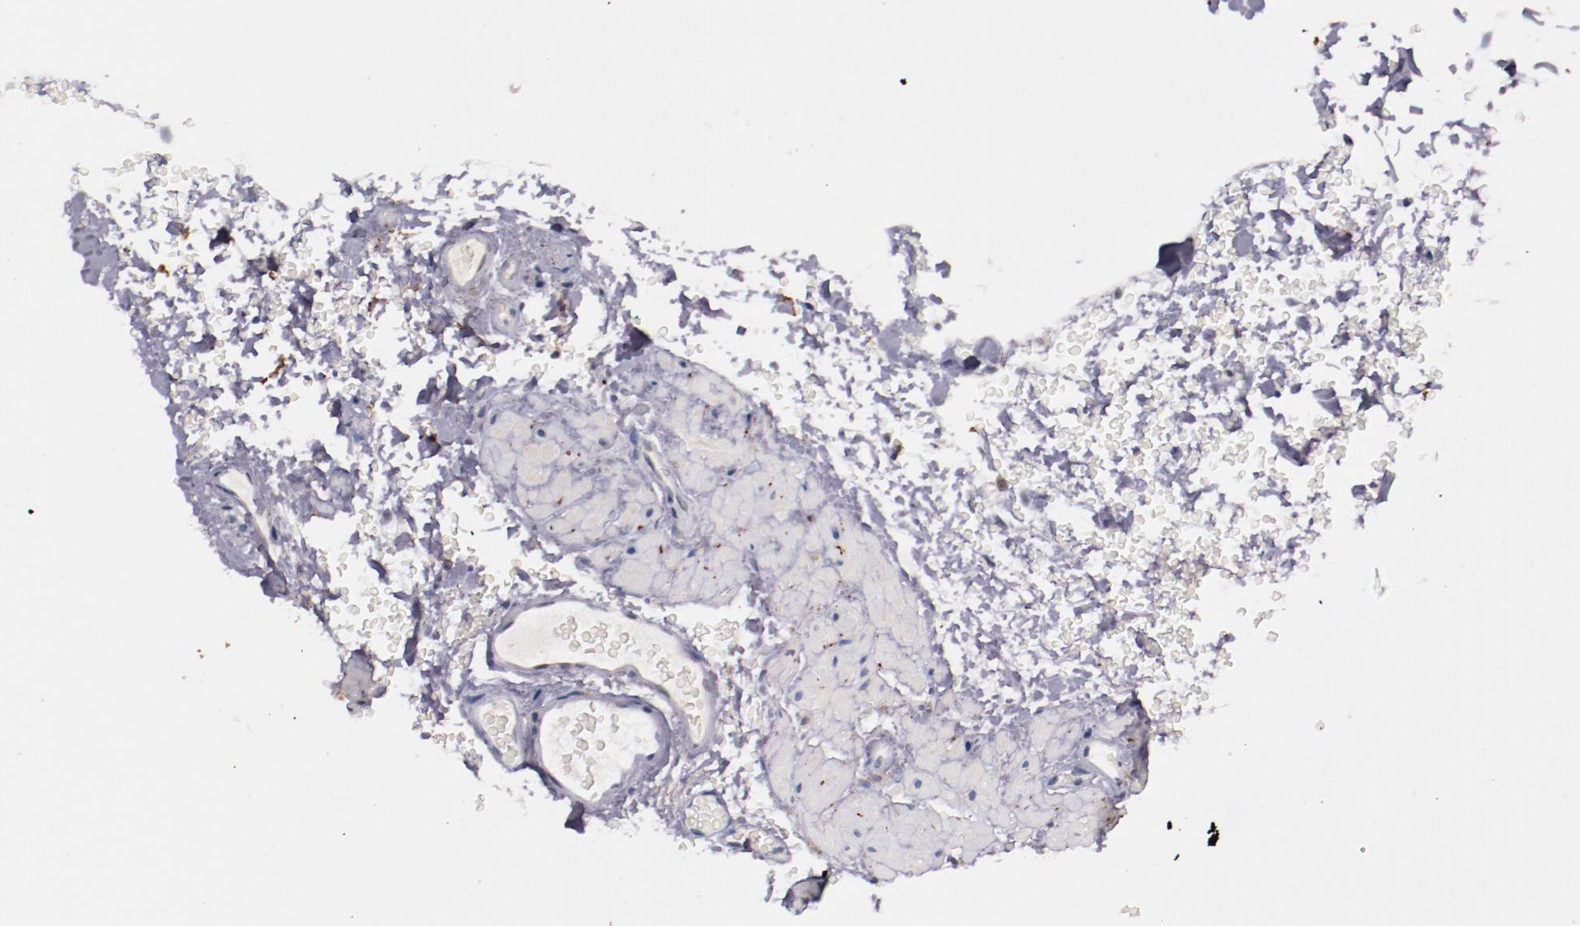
{"staining": {"intensity": "weak", "quantity": ">75%", "location": "cytoplasmic/membranous"}, "tissue": "seminal vesicle", "cell_type": "Glandular cells", "image_type": "normal", "snomed": [{"axis": "morphology", "description": "Normal tissue, NOS"}, {"axis": "topography", "description": "Prostate"}, {"axis": "topography", "description": "Seminal veicle"}], "caption": "Immunohistochemistry (IHC) (DAB) staining of benign seminal vesicle reveals weak cytoplasmic/membranous protein positivity in about >75% of glandular cells.", "gene": "SYP", "patient": {"sex": "male", "age": 51}}